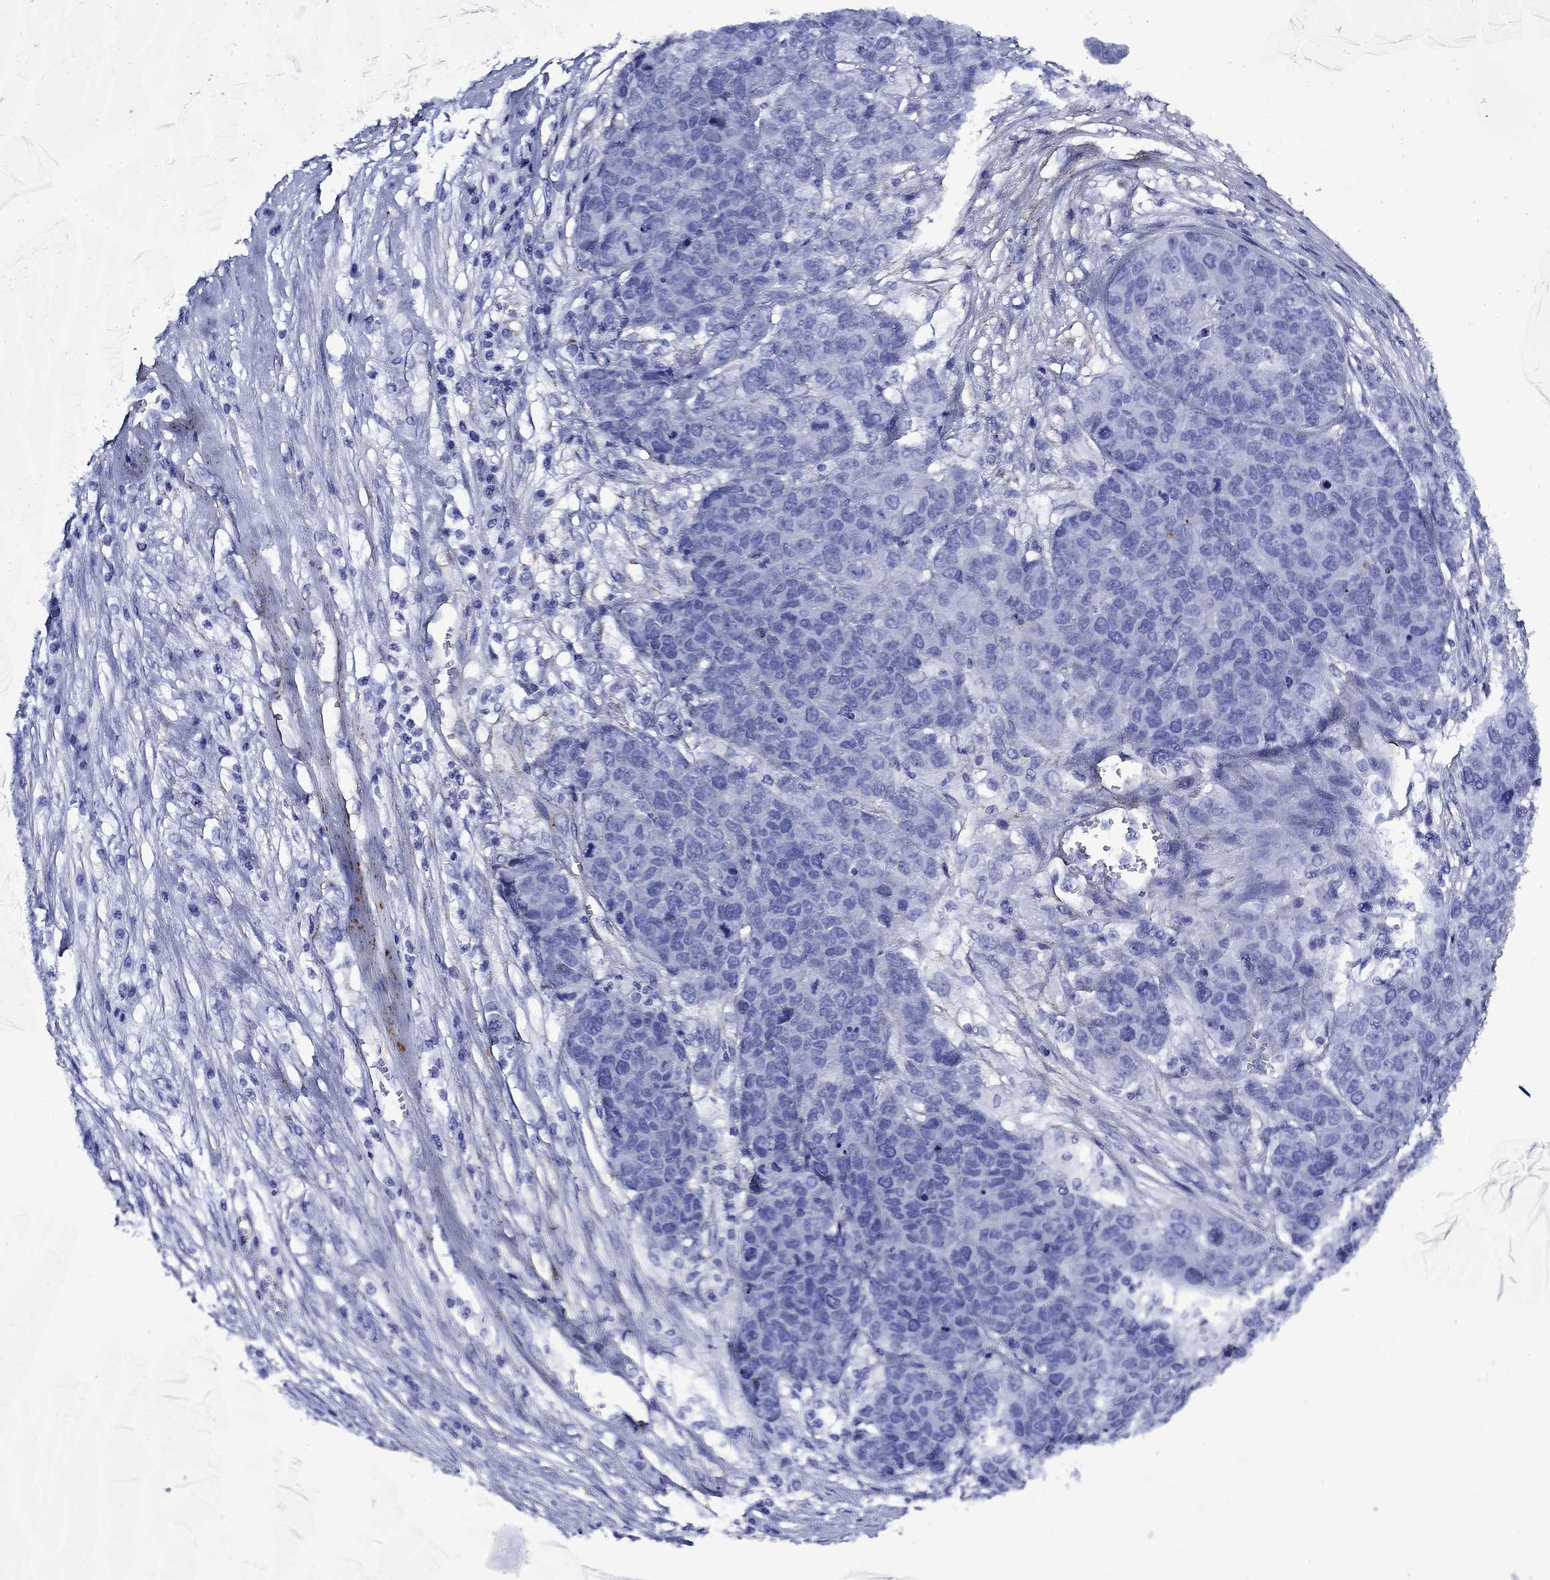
{"staining": {"intensity": "negative", "quantity": "none", "location": "none"}, "tissue": "ovarian cancer", "cell_type": "Tumor cells", "image_type": "cancer", "snomed": [{"axis": "morphology", "description": "Cystadenocarcinoma, serous, NOS"}, {"axis": "topography", "description": "Ovary"}], "caption": "A micrograph of human serous cystadenocarcinoma (ovarian) is negative for staining in tumor cells.", "gene": "VTN", "patient": {"sex": "female", "age": 87}}